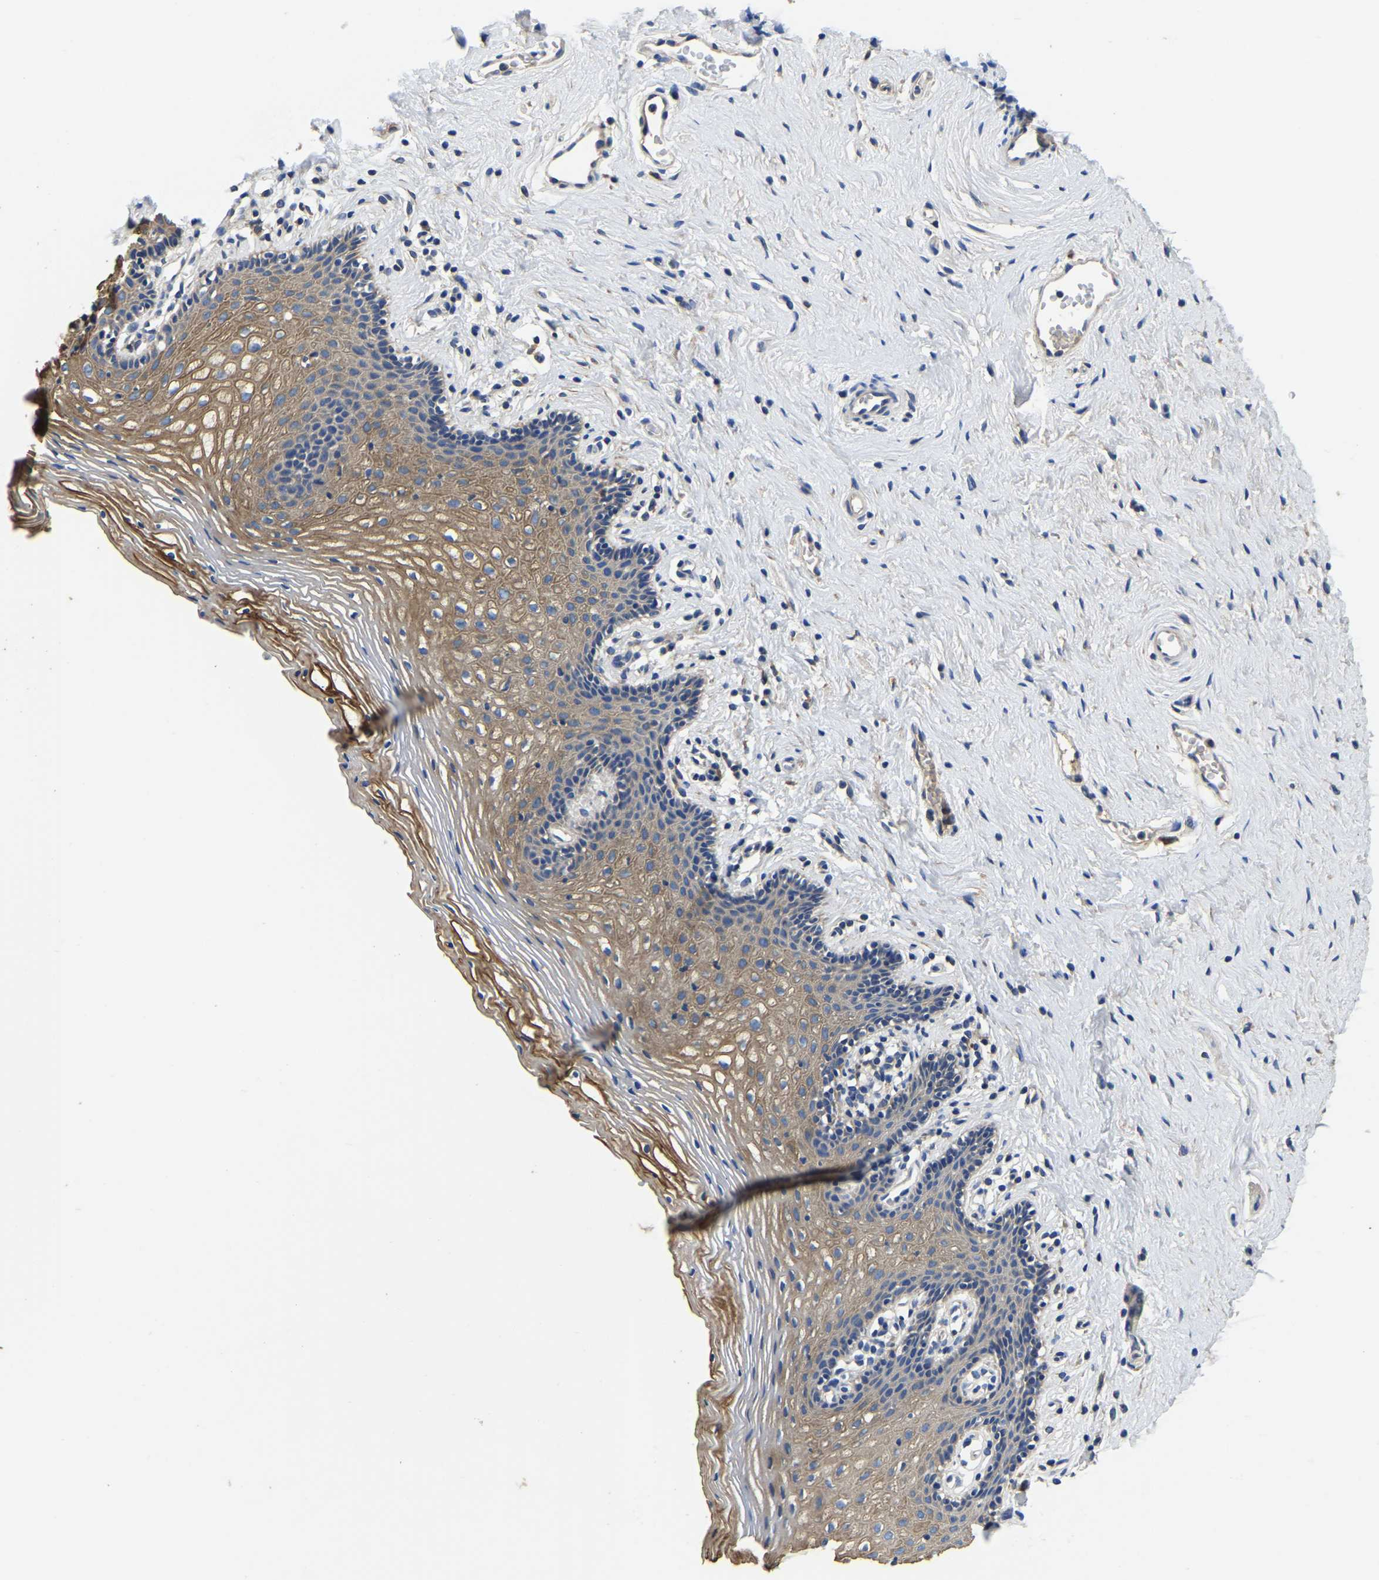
{"staining": {"intensity": "moderate", "quantity": ">75%", "location": "cytoplasmic/membranous"}, "tissue": "vagina", "cell_type": "Squamous epithelial cells", "image_type": "normal", "snomed": [{"axis": "morphology", "description": "Normal tissue, NOS"}, {"axis": "topography", "description": "Vagina"}], "caption": "Immunohistochemical staining of normal vagina demonstrates moderate cytoplasmic/membranous protein positivity in approximately >75% of squamous epithelial cells.", "gene": "STAT2", "patient": {"sex": "female", "age": 32}}